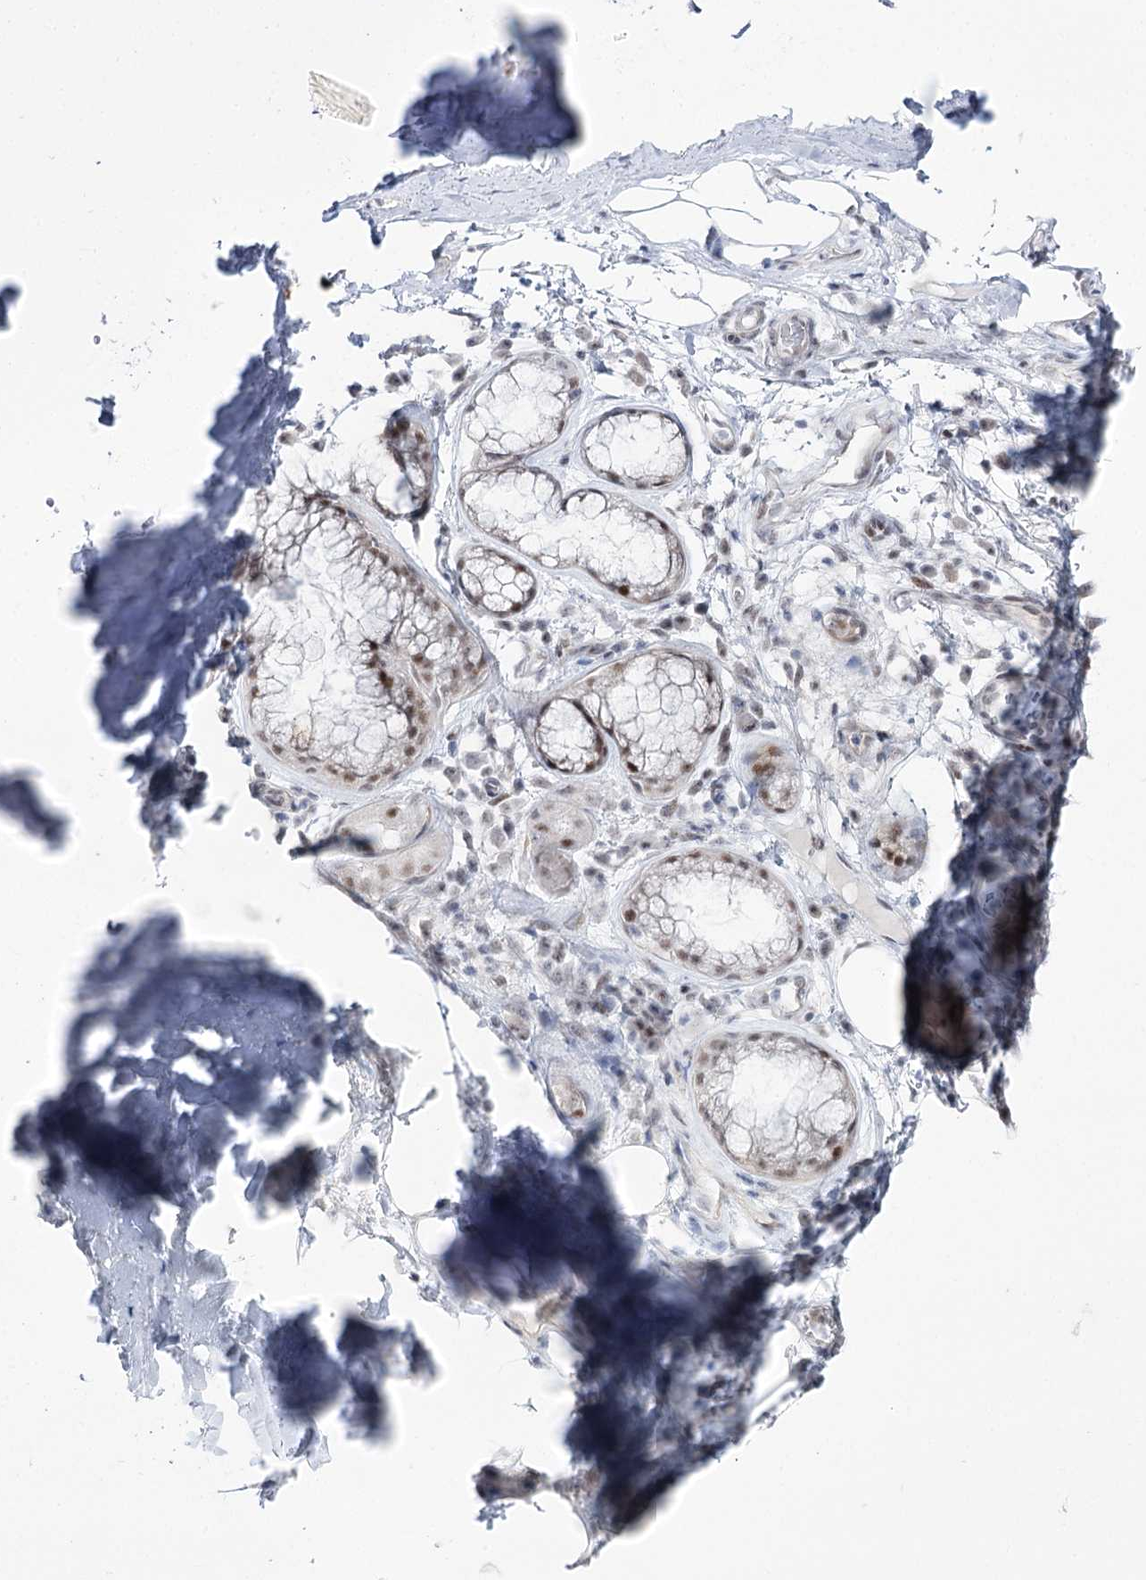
{"staining": {"intensity": "negative", "quantity": "none", "location": "none"}, "tissue": "adipose tissue", "cell_type": "Adipocytes", "image_type": "normal", "snomed": [{"axis": "morphology", "description": "Normal tissue, NOS"}, {"axis": "topography", "description": "Lymph node"}, {"axis": "topography", "description": "Cartilage tissue"}, {"axis": "topography", "description": "Bronchus"}], "caption": "This is an IHC histopathology image of normal human adipose tissue. There is no positivity in adipocytes.", "gene": "RBM15B", "patient": {"sex": "male", "age": 63}}